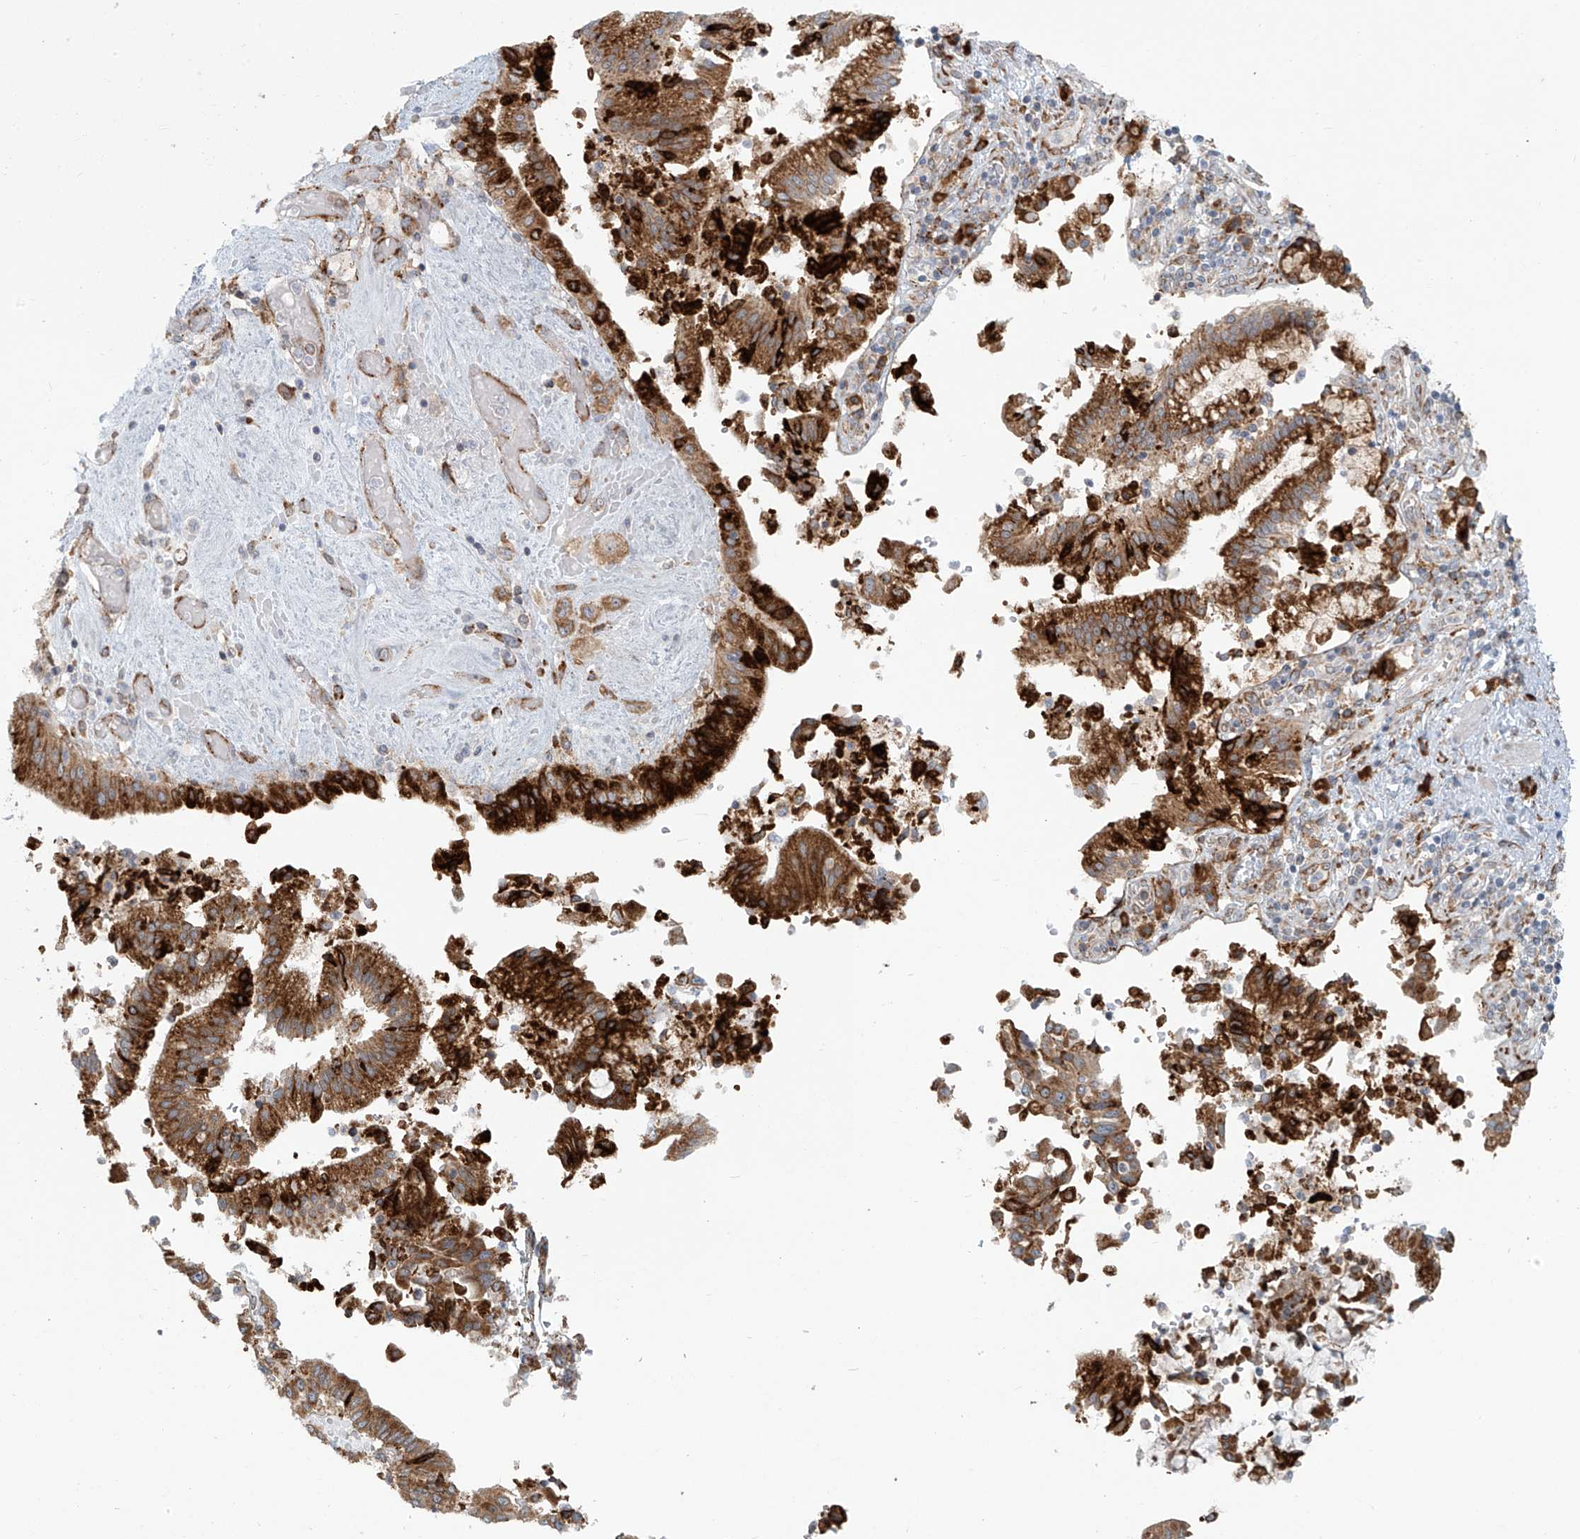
{"staining": {"intensity": "moderate", "quantity": ">75%", "location": "cytoplasmic/membranous"}, "tissue": "pancreatic cancer", "cell_type": "Tumor cells", "image_type": "cancer", "snomed": [{"axis": "morphology", "description": "Adenocarcinoma, NOS"}, {"axis": "topography", "description": "Pancreas"}], "caption": "Brown immunohistochemical staining in human pancreatic cancer (adenocarcinoma) shows moderate cytoplasmic/membranous expression in approximately >75% of tumor cells.", "gene": "KATNIP", "patient": {"sex": "male", "age": 46}}